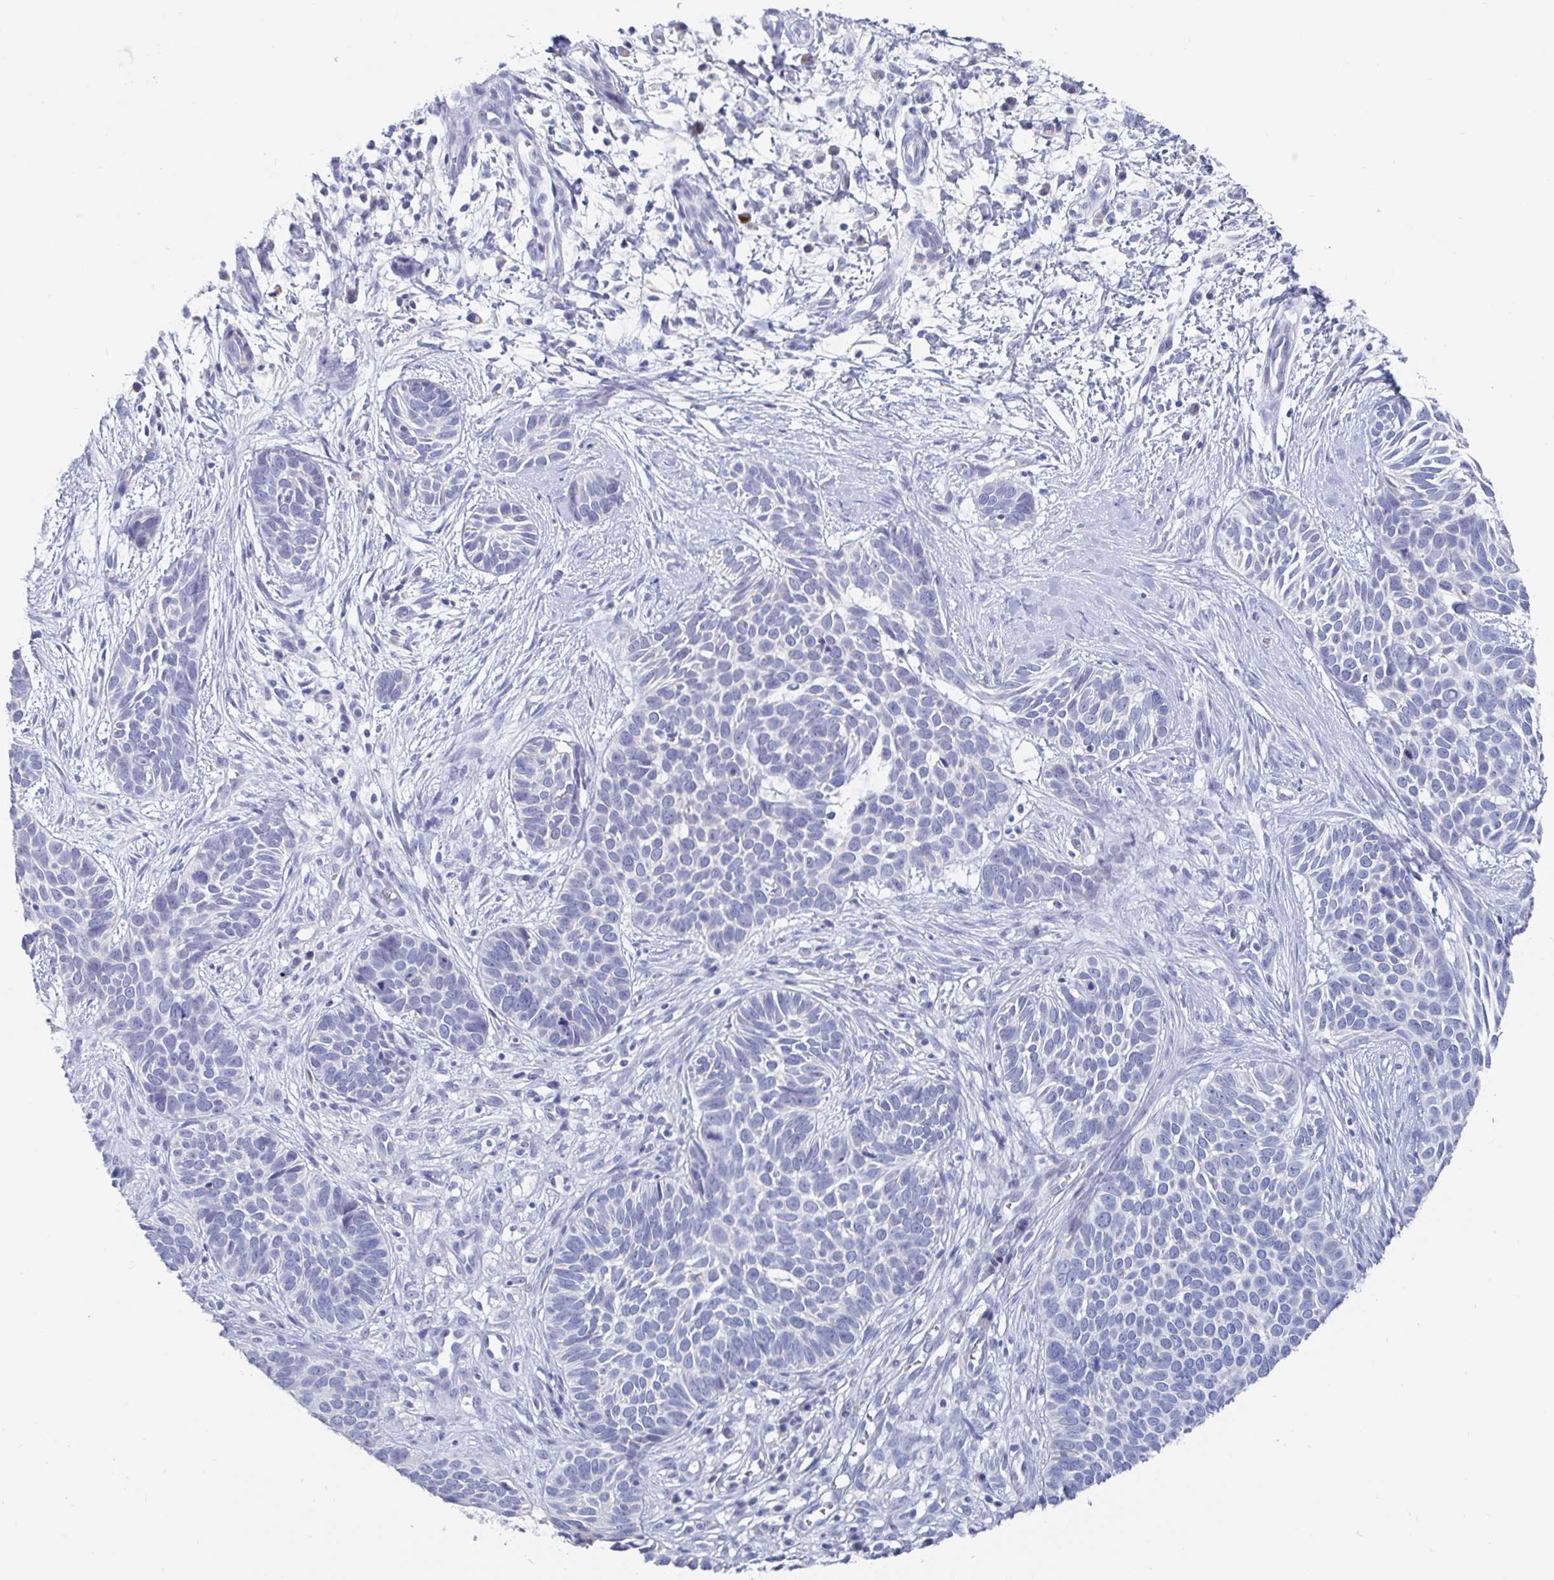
{"staining": {"intensity": "negative", "quantity": "none", "location": "none"}, "tissue": "skin cancer", "cell_type": "Tumor cells", "image_type": "cancer", "snomed": [{"axis": "morphology", "description": "Basal cell carcinoma"}, {"axis": "topography", "description": "Skin"}], "caption": "Immunohistochemistry of skin cancer reveals no positivity in tumor cells.", "gene": "ZNF430", "patient": {"sex": "male", "age": 69}}